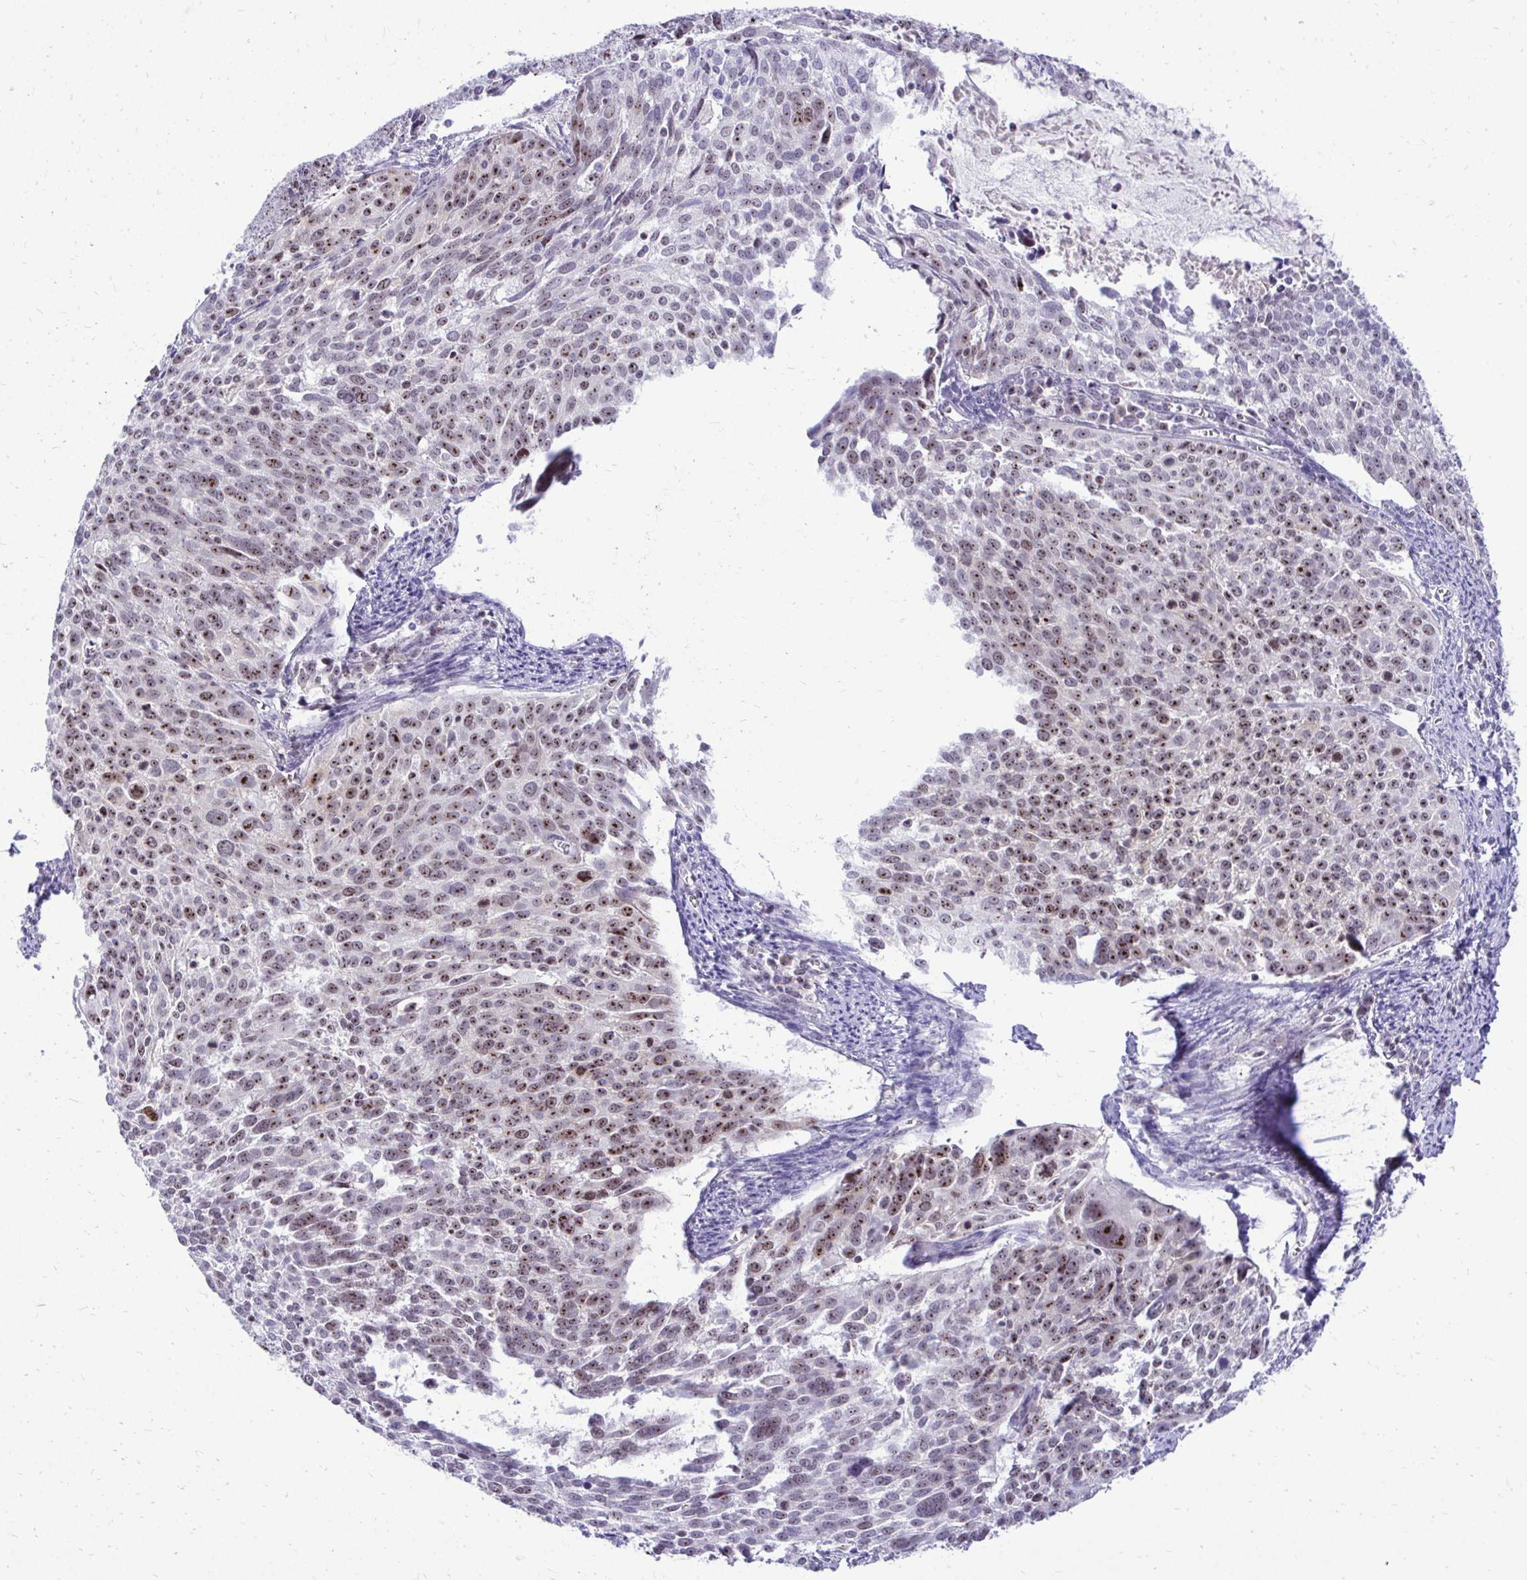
{"staining": {"intensity": "moderate", "quantity": "25%-75%", "location": "nuclear"}, "tissue": "cervical cancer", "cell_type": "Tumor cells", "image_type": "cancer", "snomed": [{"axis": "morphology", "description": "Squamous cell carcinoma, NOS"}, {"axis": "topography", "description": "Cervix"}], "caption": "Cervical cancer stained with a protein marker reveals moderate staining in tumor cells.", "gene": "NIFK", "patient": {"sex": "female", "age": 39}}